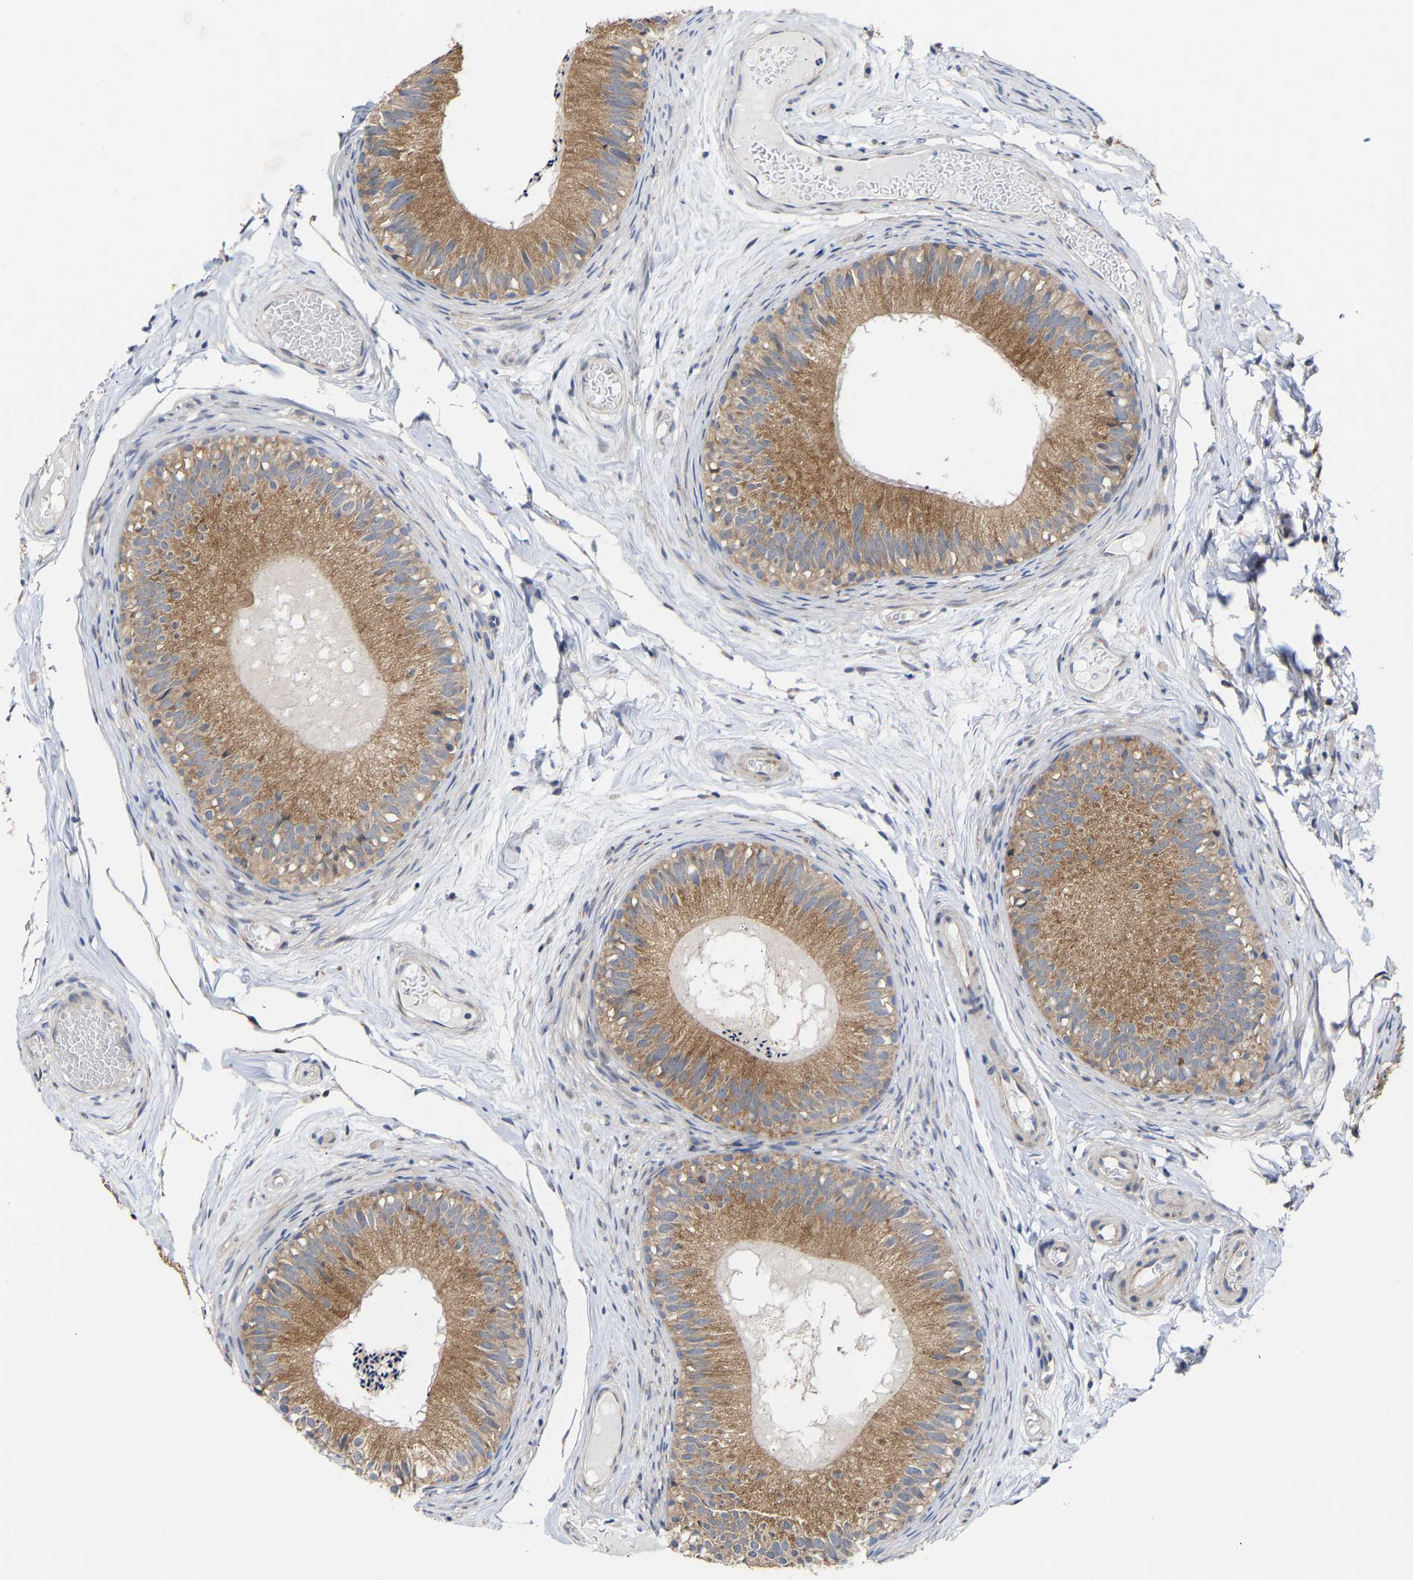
{"staining": {"intensity": "moderate", "quantity": ">75%", "location": "cytoplasmic/membranous"}, "tissue": "epididymis", "cell_type": "Glandular cells", "image_type": "normal", "snomed": [{"axis": "morphology", "description": "Normal tissue, NOS"}, {"axis": "topography", "description": "Epididymis"}], "caption": "Moderate cytoplasmic/membranous positivity for a protein is present in about >75% of glandular cells of benign epididymis using immunohistochemistry.", "gene": "PPP1R15A", "patient": {"sex": "male", "age": 46}}